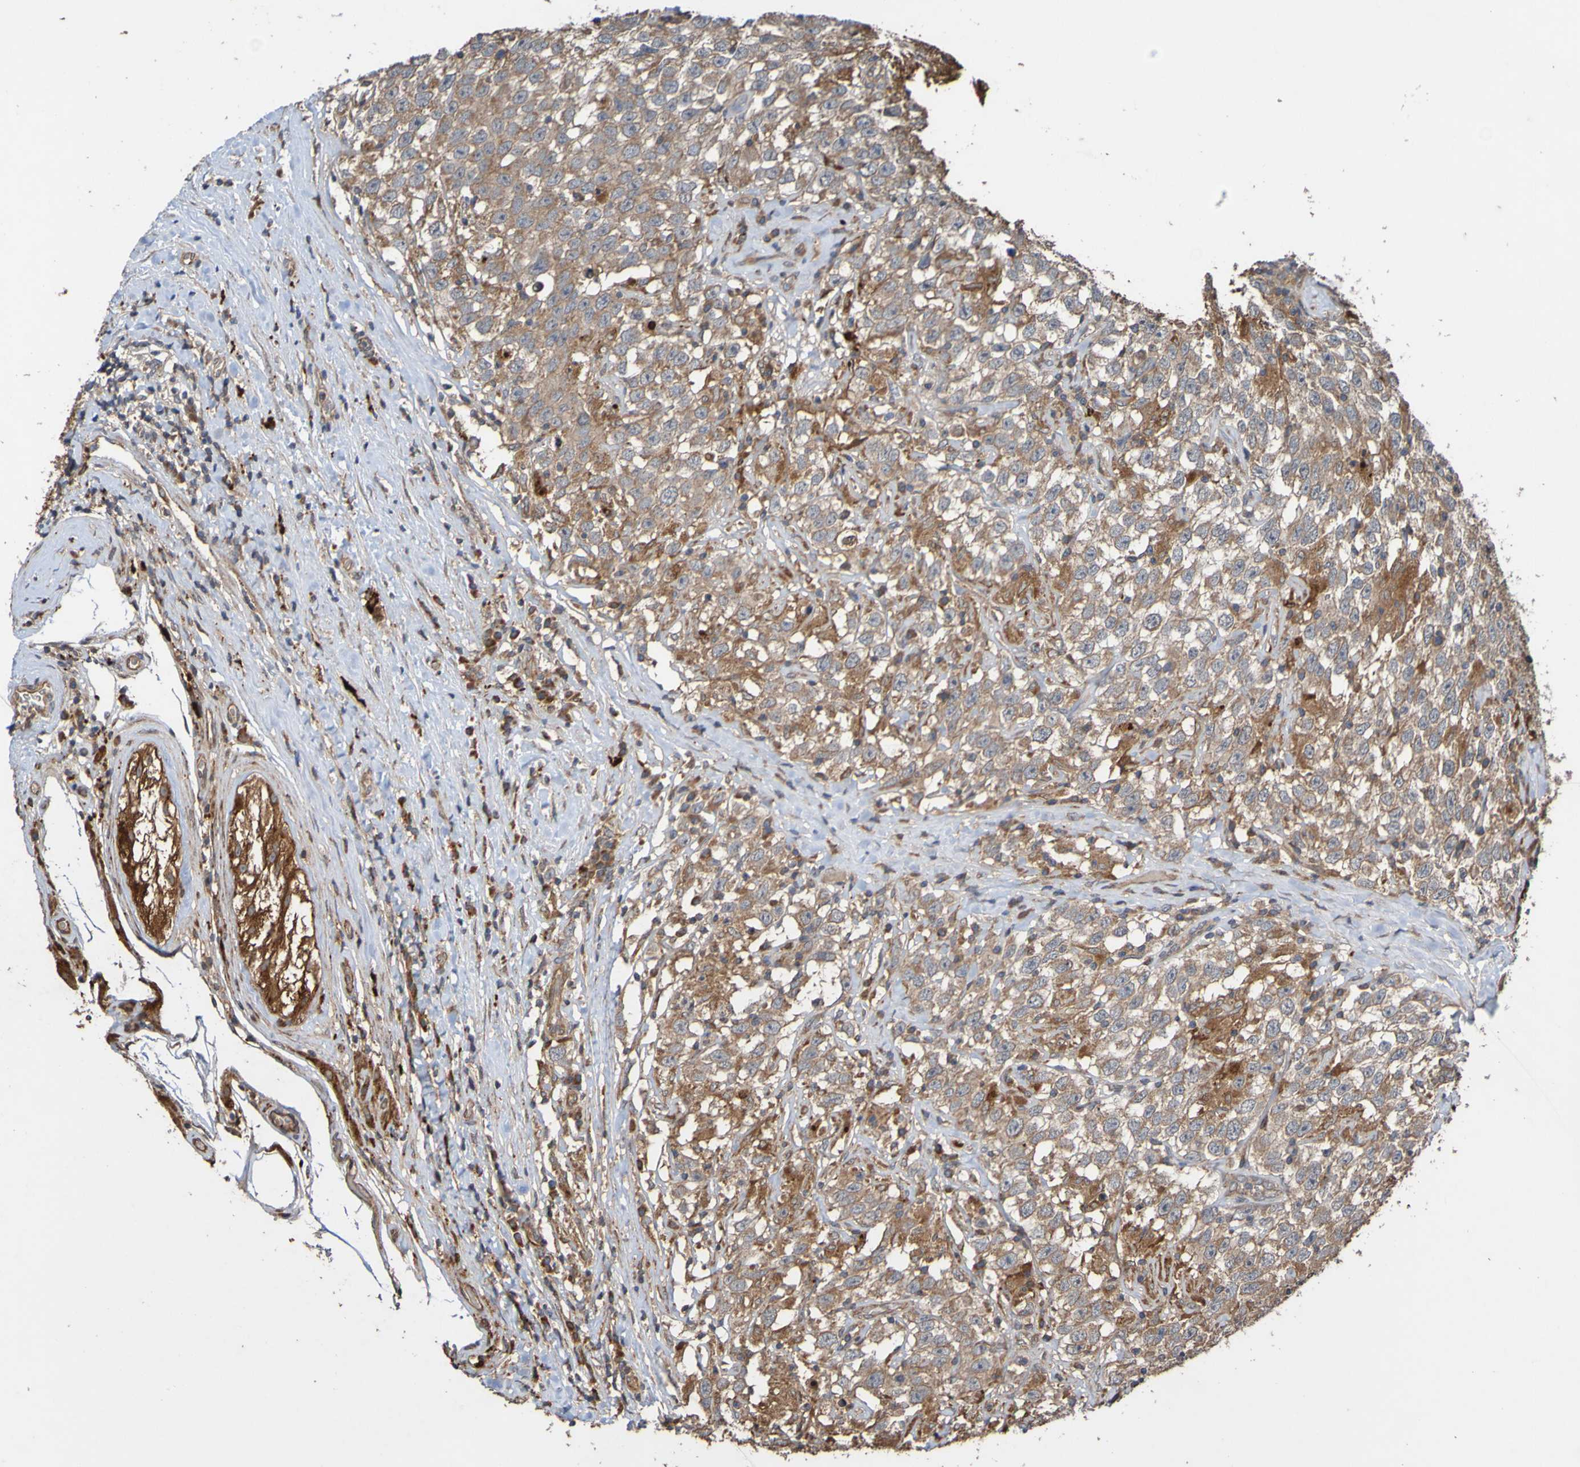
{"staining": {"intensity": "weak", "quantity": ">75%", "location": "cytoplasmic/membranous"}, "tissue": "testis cancer", "cell_type": "Tumor cells", "image_type": "cancer", "snomed": [{"axis": "morphology", "description": "Seminoma, NOS"}, {"axis": "topography", "description": "Testis"}], "caption": "There is low levels of weak cytoplasmic/membranous positivity in tumor cells of testis seminoma, as demonstrated by immunohistochemical staining (brown color).", "gene": "UCN", "patient": {"sex": "male", "age": 41}}